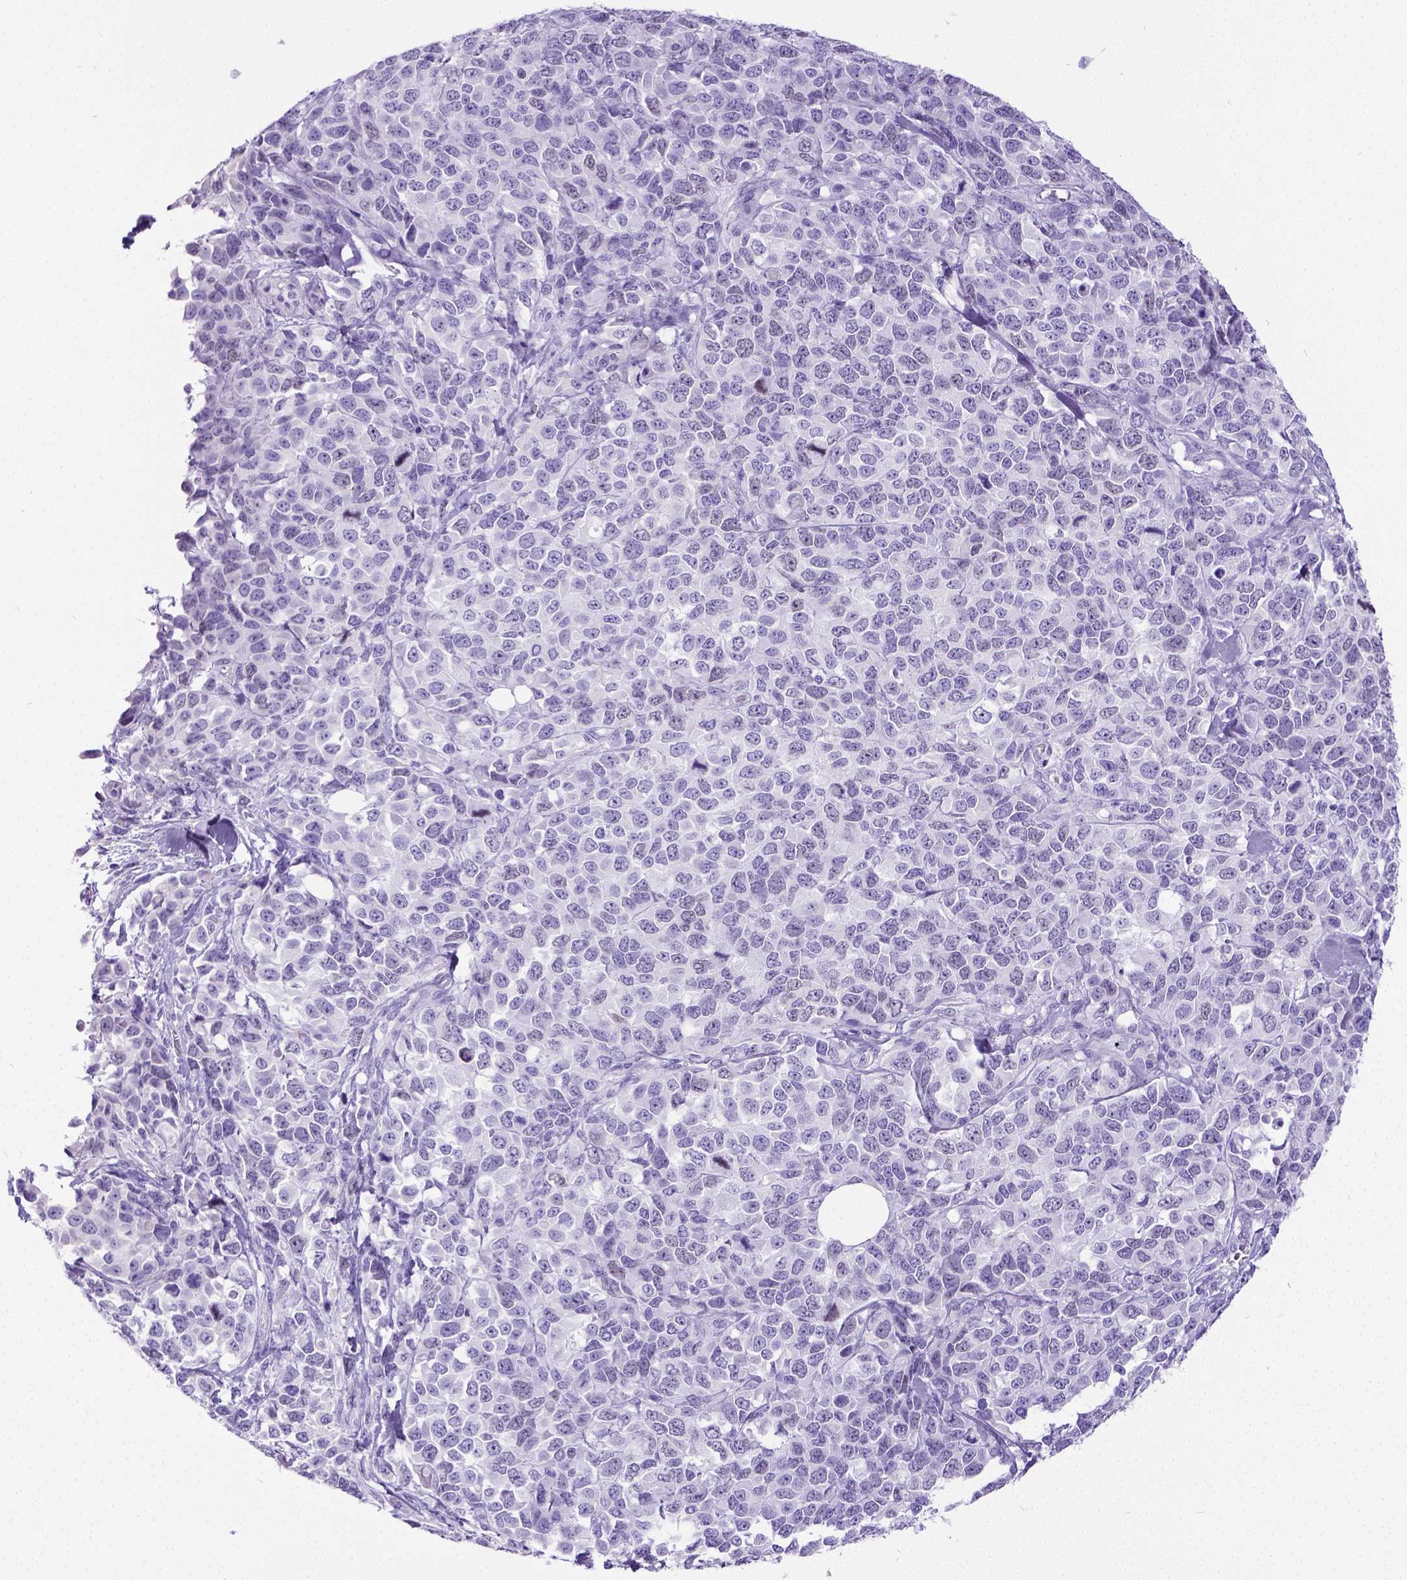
{"staining": {"intensity": "negative", "quantity": "none", "location": "none"}, "tissue": "melanoma", "cell_type": "Tumor cells", "image_type": "cancer", "snomed": [{"axis": "morphology", "description": "Malignant melanoma, Metastatic site"}, {"axis": "topography", "description": "Skin"}], "caption": "Immunohistochemistry of human melanoma exhibits no expression in tumor cells. Brightfield microscopy of immunohistochemistry (IHC) stained with DAB (3,3'-diaminobenzidine) (brown) and hematoxylin (blue), captured at high magnification.", "gene": "SATB2", "patient": {"sex": "male", "age": 84}}